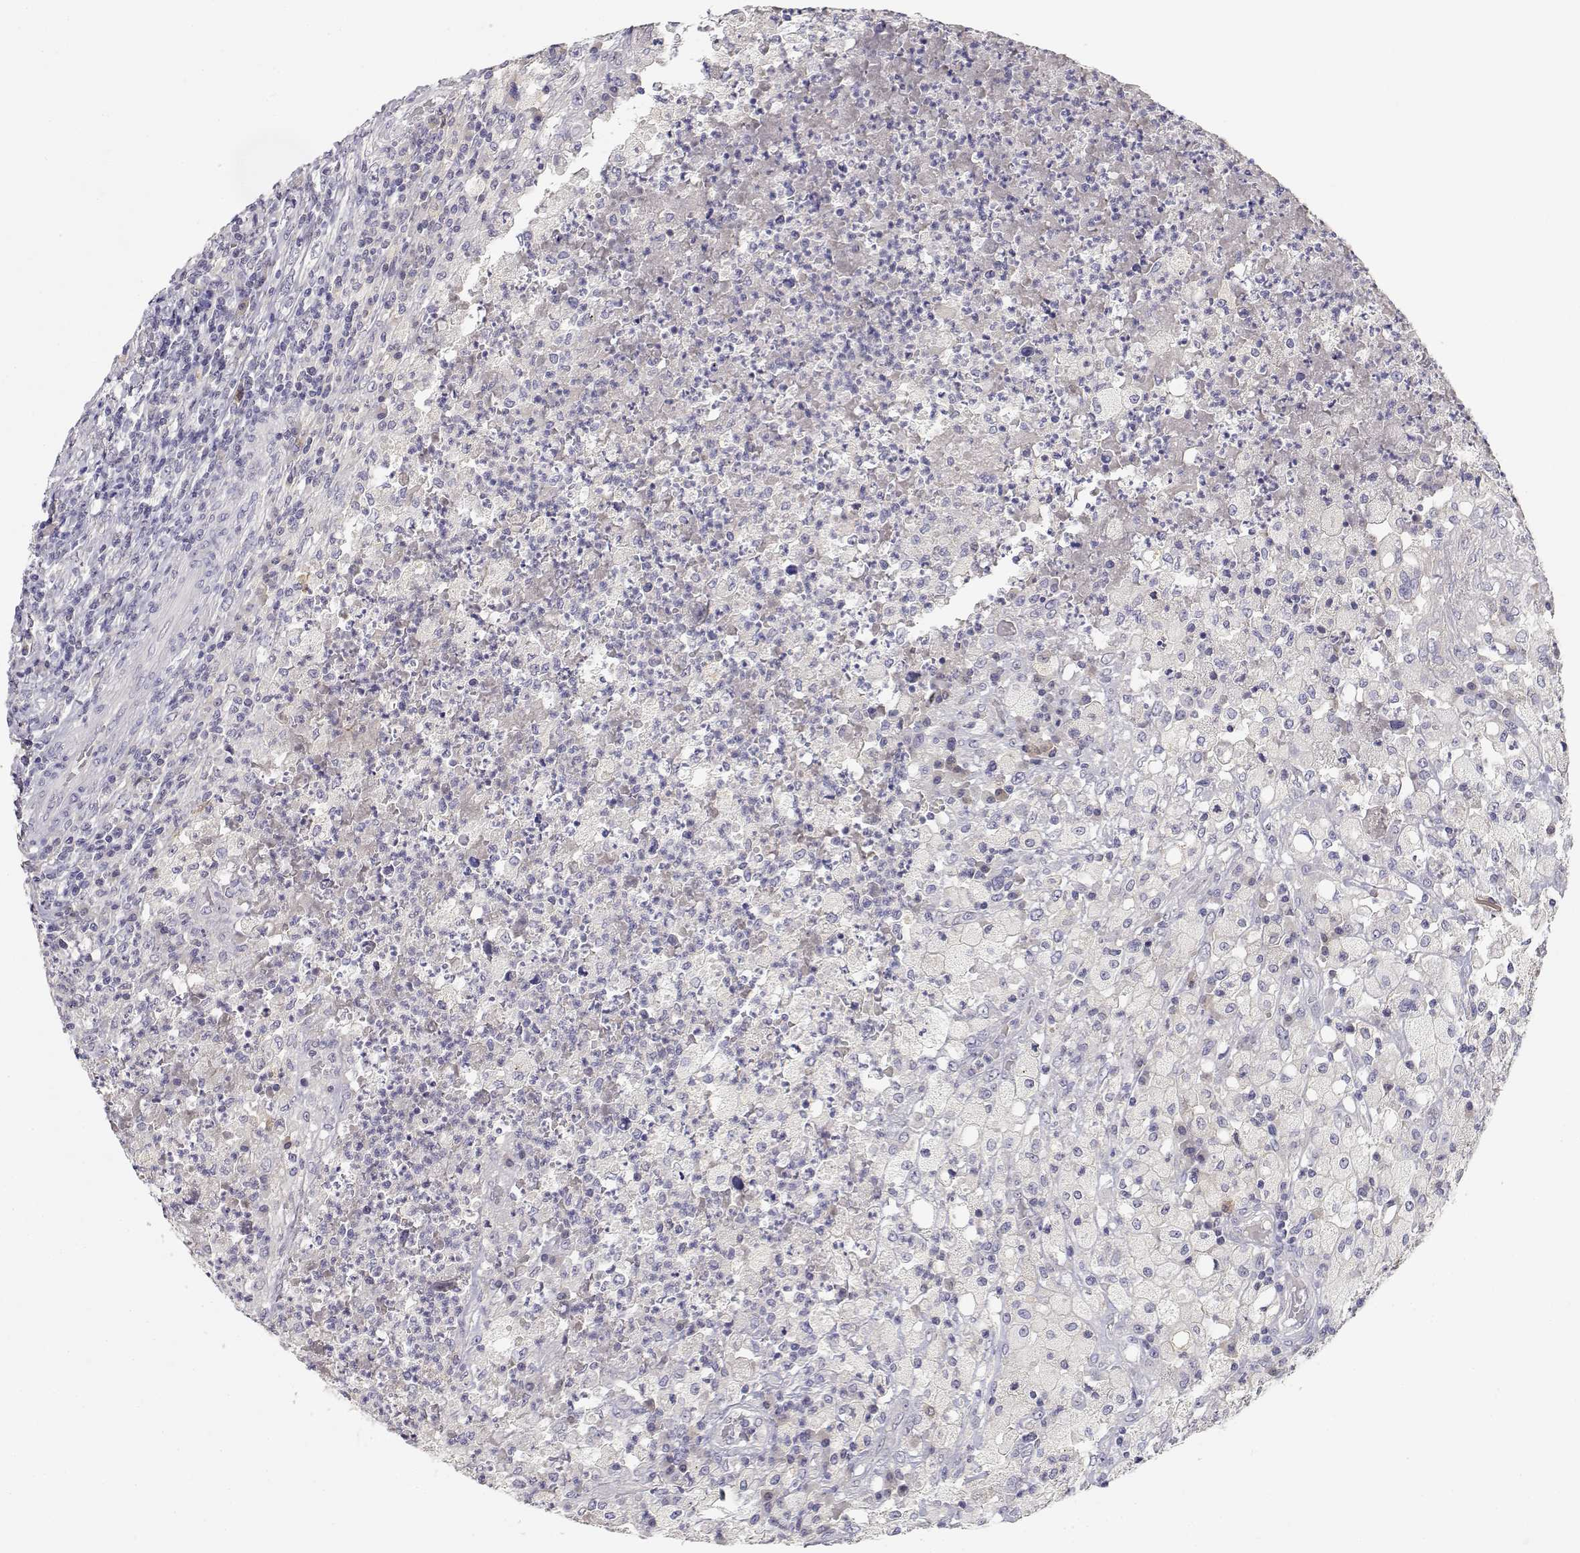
{"staining": {"intensity": "negative", "quantity": "none", "location": "none"}, "tissue": "testis cancer", "cell_type": "Tumor cells", "image_type": "cancer", "snomed": [{"axis": "morphology", "description": "Necrosis, NOS"}, {"axis": "morphology", "description": "Carcinoma, Embryonal, NOS"}, {"axis": "topography", "description": "Testis"}], "caption": "This is a image of immunohistochemistry staining of embryonal carcinoma (testis), which shows no positivity in tumor cells.", "gene": "ADA", "patient": {"sex": "male", "age": 19}}